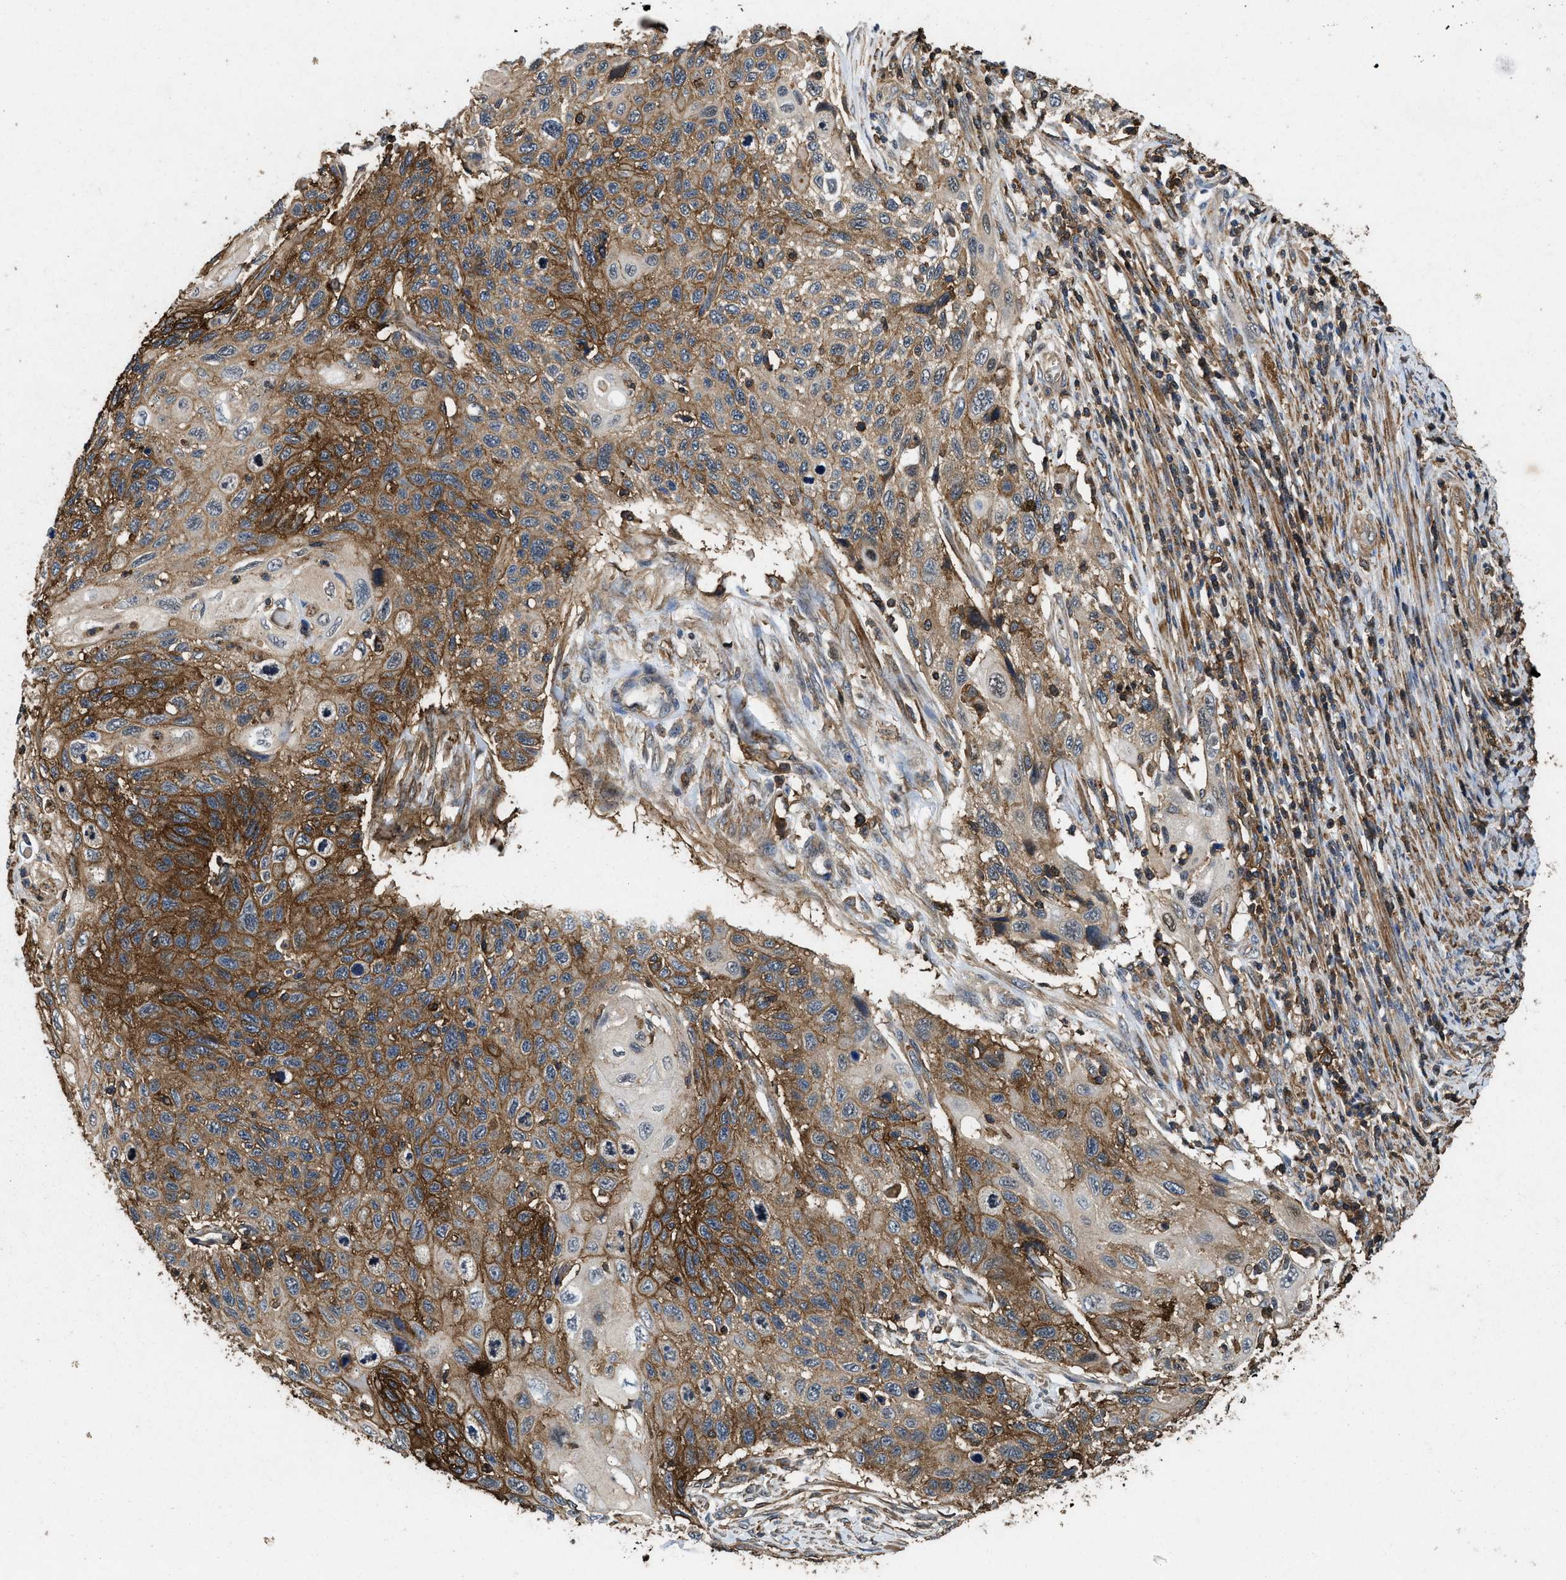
{"staining": {"intensity": "strong", "quantity": ">75%", "location": "cytoplasmic/membranous"}, "tissue": "cervical cancer", "cell_type": "Tumor cells", "image_type": "cancer", "snomed": [{"axis": "morphology", "description": "Squamous cell carcinoma, NOS"}, {"axis": "topography", "description": "Cervix"}], "caption": "Squamous cell carcinoma (cervical) tissue demonstrates strong cytoplasmic/membranous staining in approximately >75% of tumor cells, visualized by immunohistochemistry.", "gene": "LINGO2", "patient": {"sex": "female", "age": 70}}